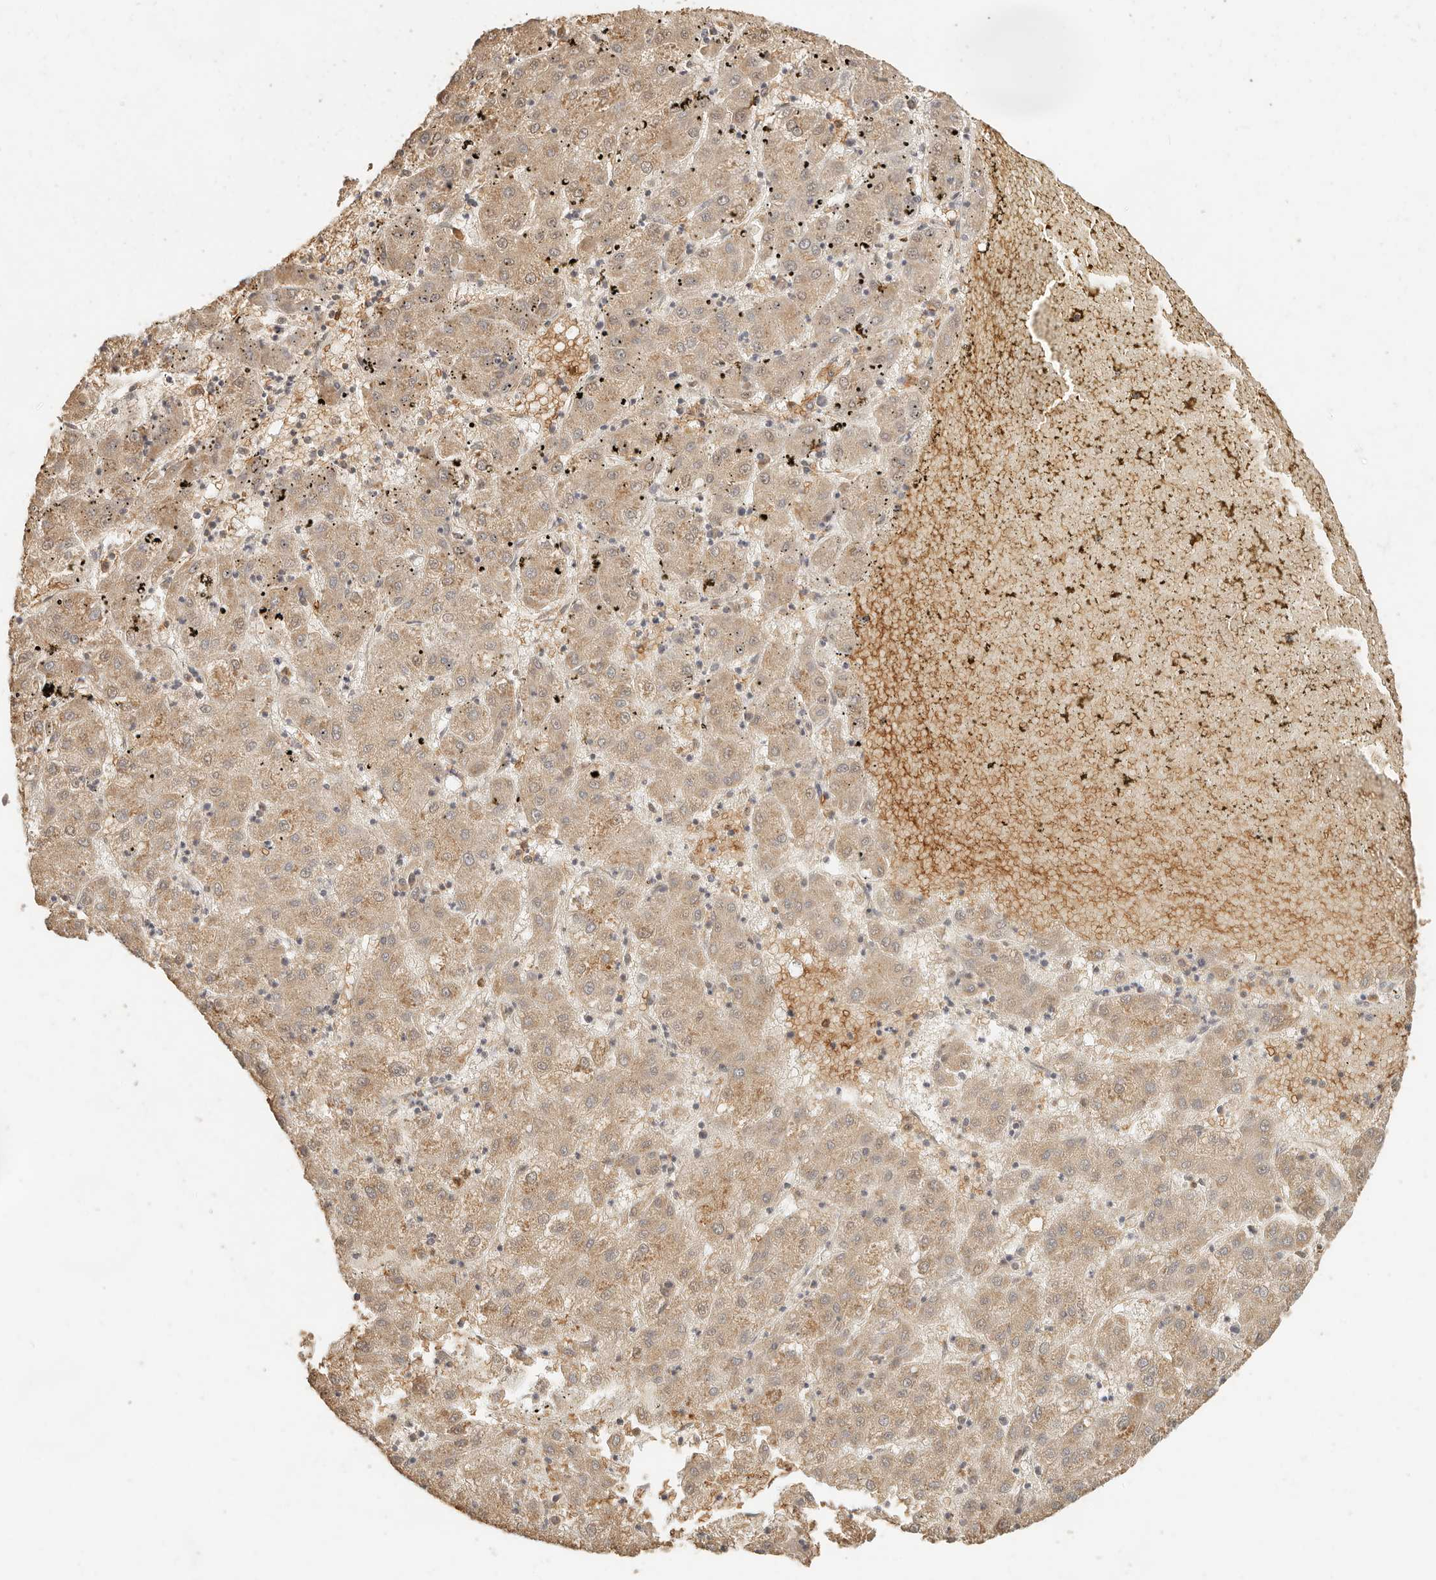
{"staining": {"intensity": "moderate", "quantity": ">75%", "location": "cytoplasmic/membranous"}, "tissue": "liver cancer", "cell_type": "Tumor cells", "image_type": "cancer", "snomed": [{"axis": "morphology", "description": "Carcinoma, Hepatocellular, NOS"}, {"axis": "topography", "description": "Liver"}], "caption": "A micrograph of human hepatocellular carcinoma (liver) stained for a protein demonstrates moderate cytoplasmic/membranous brown staining in tumor cells. The protein is shown in brown color, while the nuclei are stained blue.", "gene": "INTS11", "patient": {"sex": "male", "age": 72}}